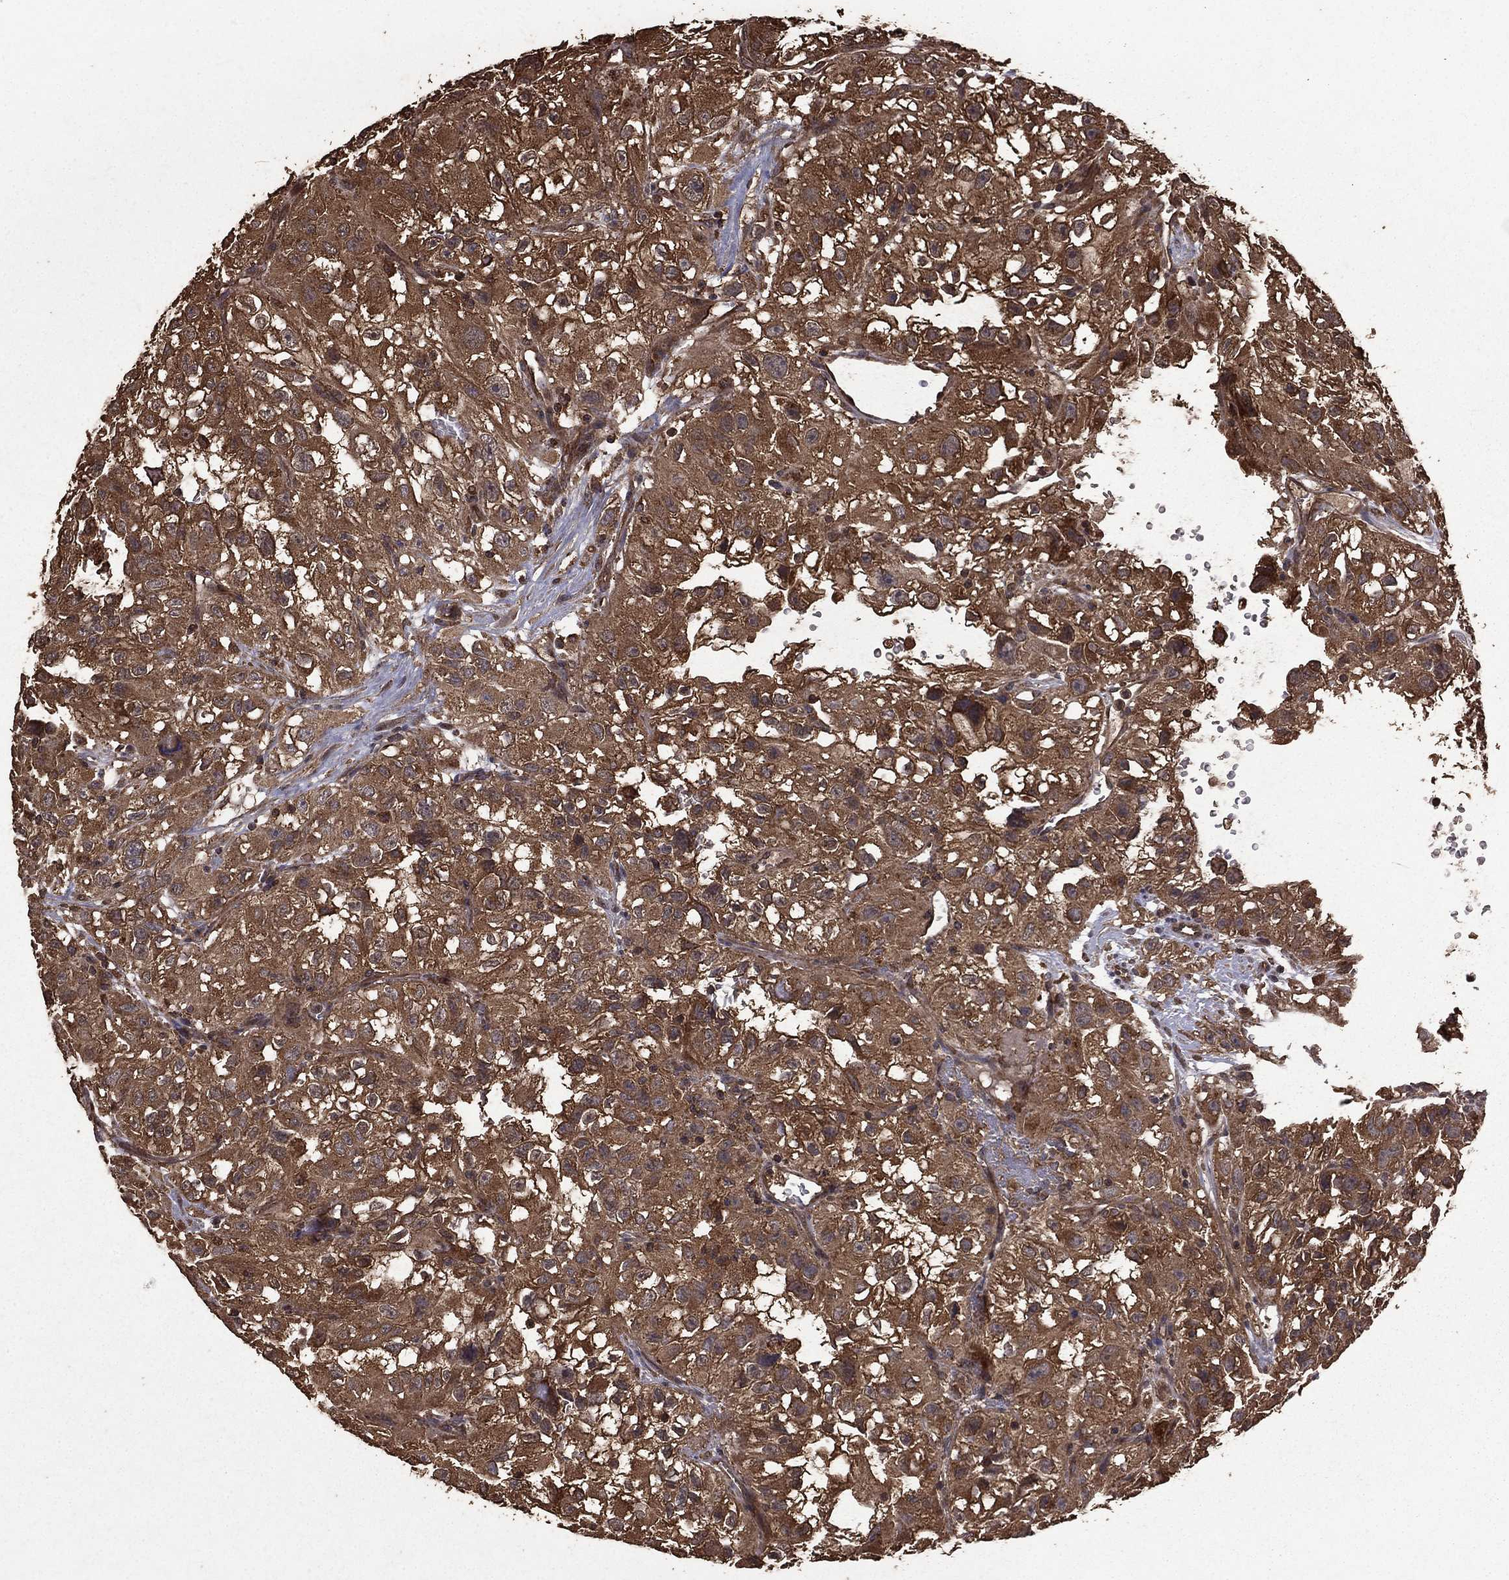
{"staining": {"intensity": "moderate", "quantity": ">75%", "location": "cytoplasmic/membranous"}, "tissue": "renal cancer", "cell_type": "Tumor cells", "image_type": "cancer", "snomed": [{"axis": "morphology", "description": "Adenocarcinoma, NOS"}, {"axis": "topography", "description": "Kidney"}], "caption": "Renal cancer (adenocarcinoma) stained for a protein shows moderate cytoplasmic/membranous positivity in tumor cells.", "gene": "BIRC6", "patient": {"sex": "male", "age": 64}}